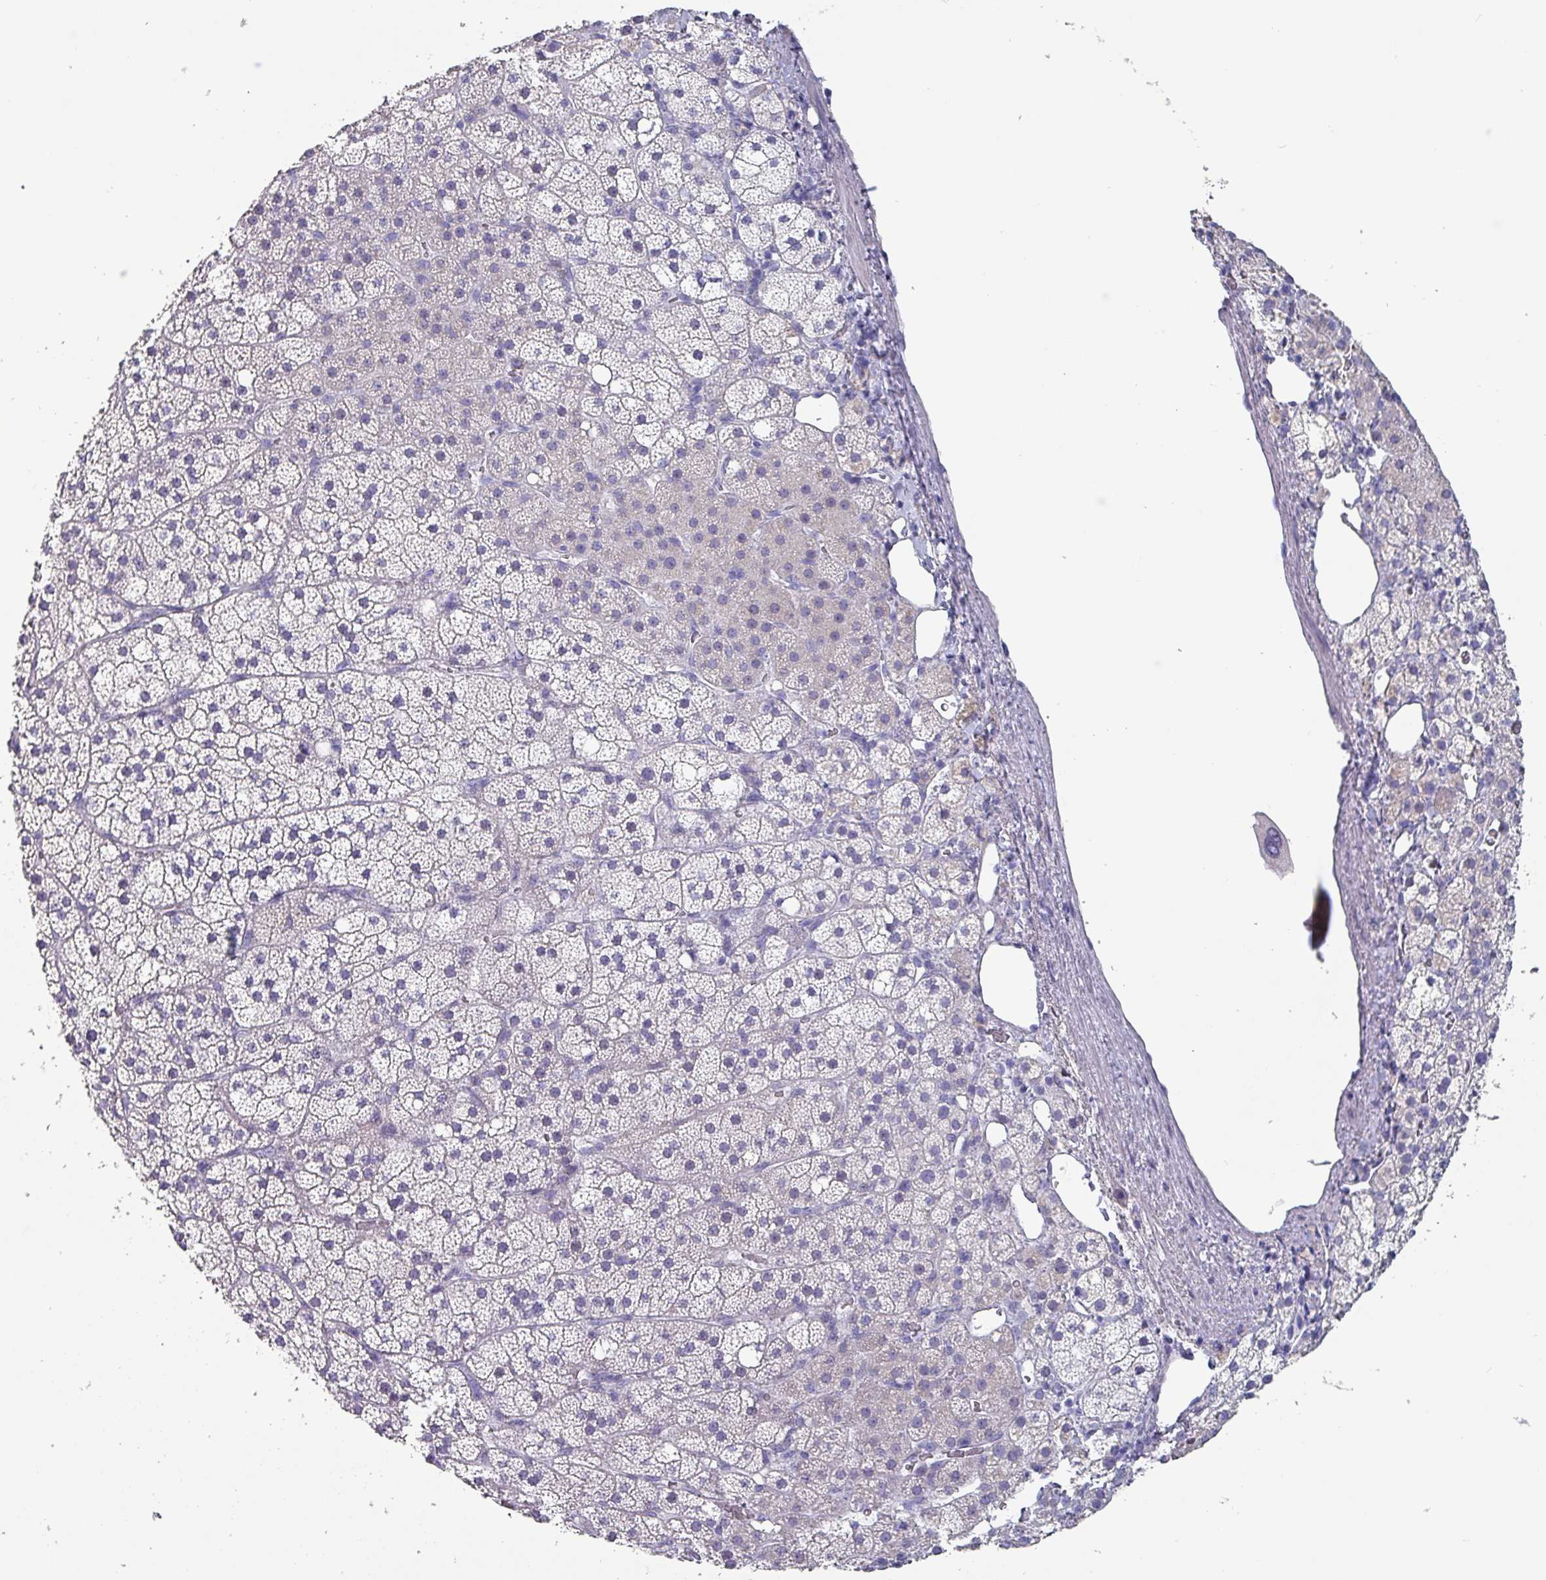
{"staining": {"intensity": "negative", "quantity": "none", "location": "none"}, "tissue": "adrenal gland", "cell_type": "Glandular cells", "image_type": "normal", "snomed": [{"axis": "morphology", "description": "Normal tissue, NOS"}, {"axis": "topography", "description": "Adrenal gland"}], "caption": "Immunohistochemical staining of benign human adrenal gland demonstrates no significant positivity in glandular cells.", "gene": "INS", "patient": {"sex": "male", "age": 53}}